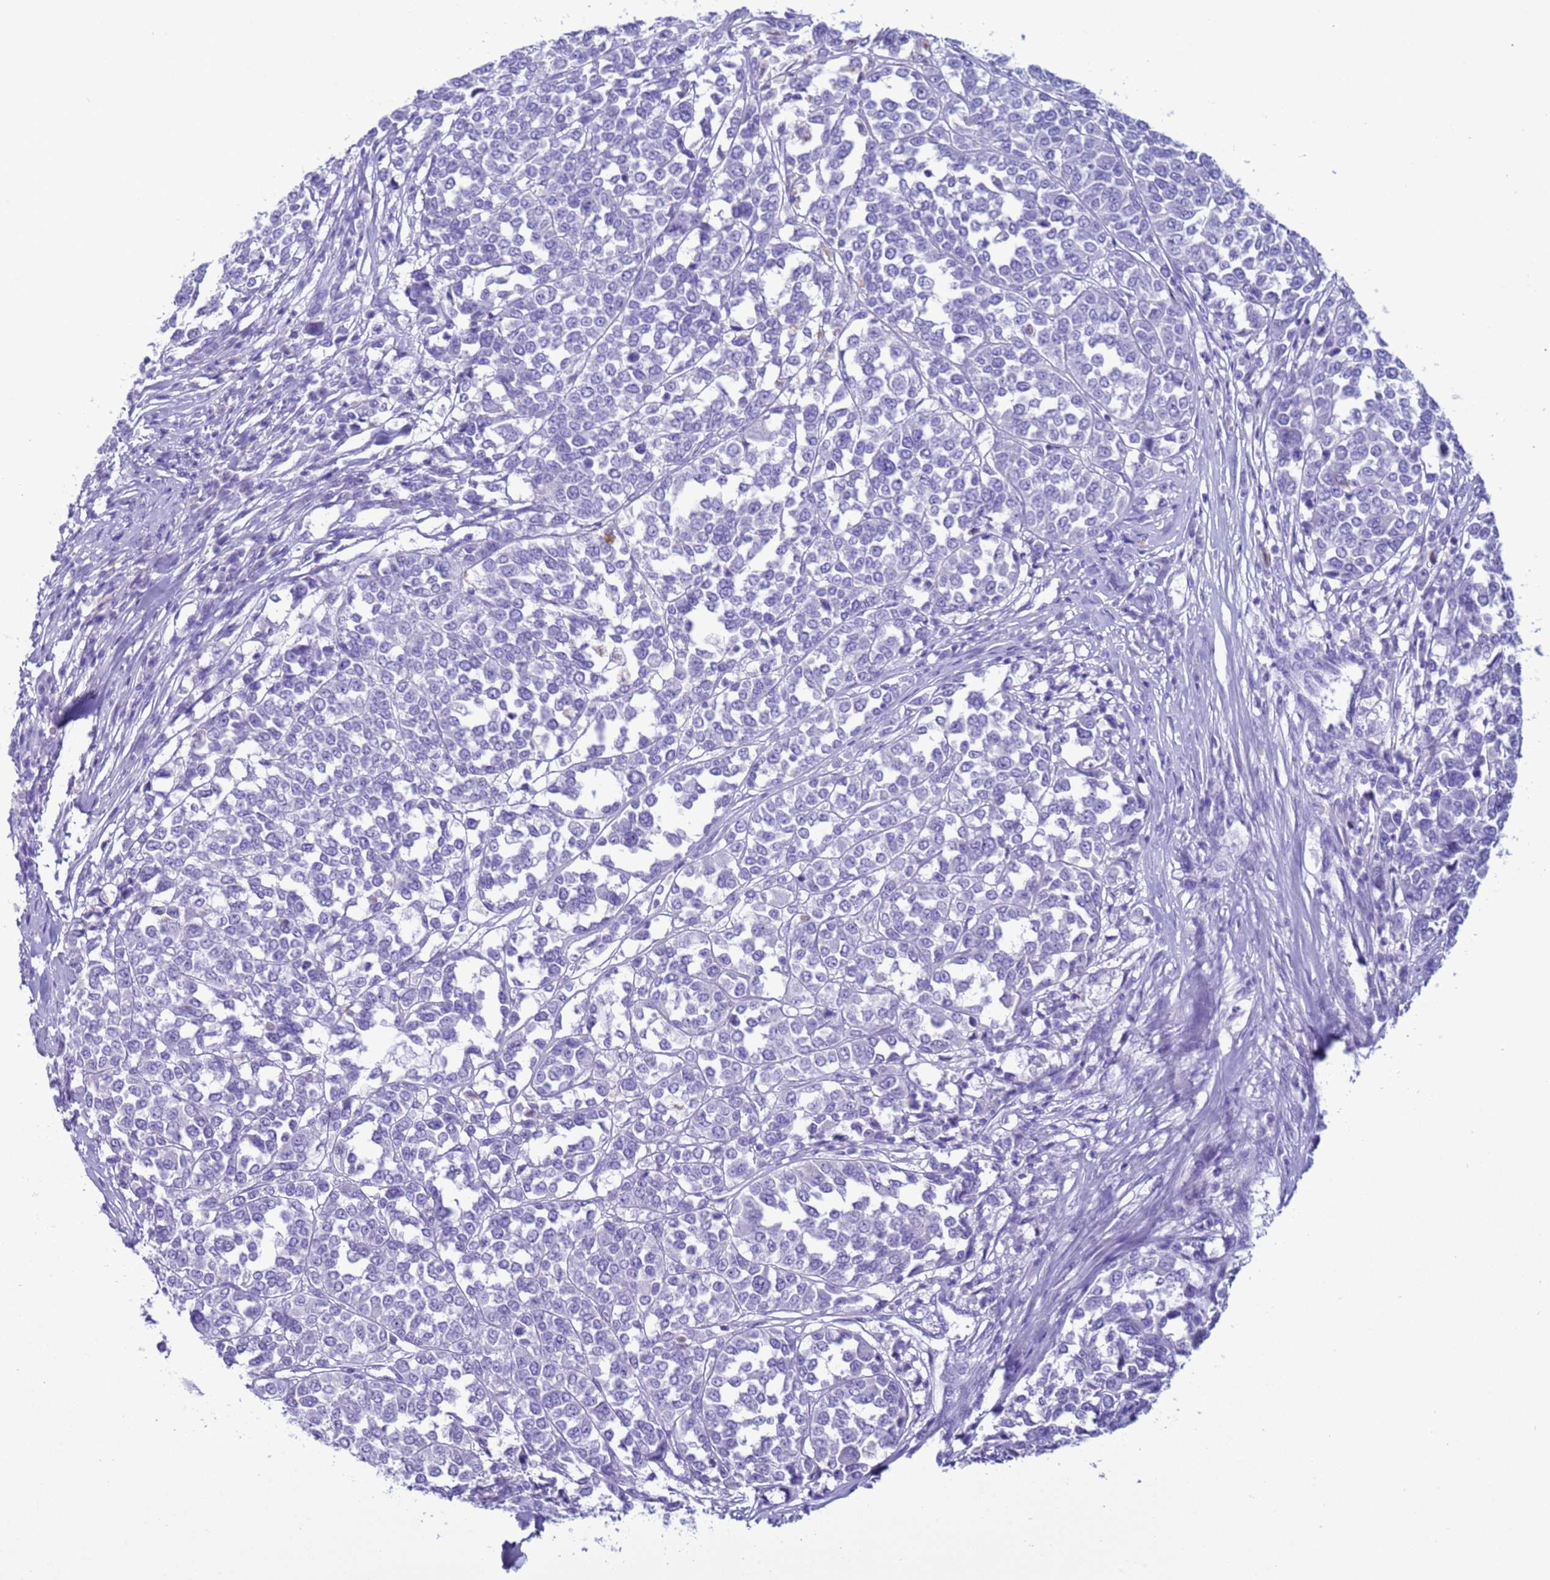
{"staining": {"intensity": "negative", "quantity": "none", "location": "none"}, "tissue": "melanoma", "cell_type": "Tumor cells", "image_type": "cancer", "snomed": [{"axis": "morphology", "description": "Malignant melanoma, Metastatic site"}, {"axis": "topography", "description": "Lymph node"}], "caption": "Tumor cells are negative for brown protein staining in melanoma.", "gene": "CST4", "patient": {"sex": "male", "age": 44}}